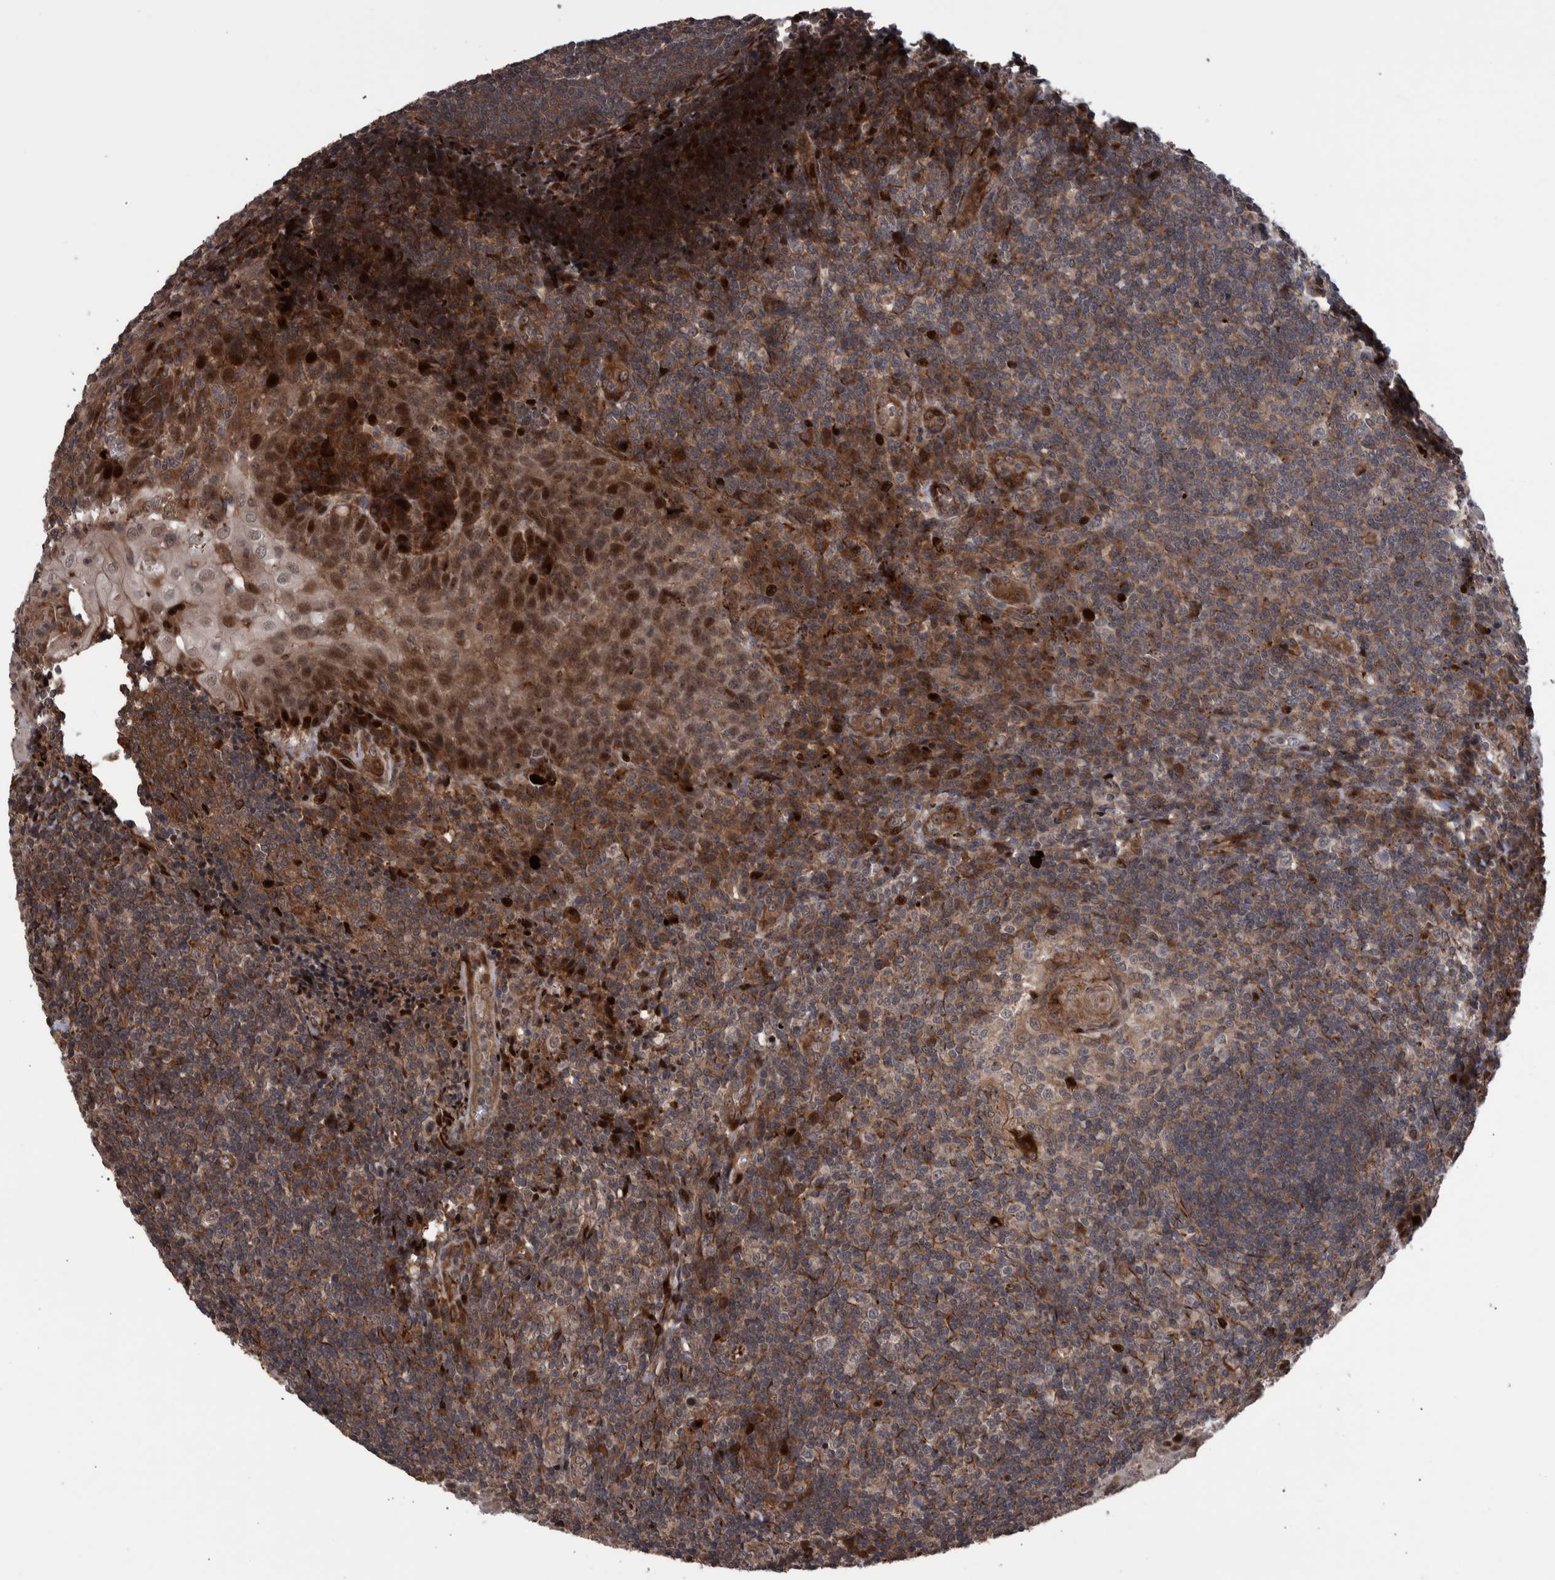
{"staining": {"intensity": "moderate", "quantity": ">75%", "location": "cytoplasmic/membranous"}, "tissue": "tonsil", "cell_type": "Germinal center cells", "image_type": "normal", "snomed": [{"axis": "morphology", "description": "Normal tissue, NOS"}, {"axis": "topography", "description": "Tonsil"}], "caption": "This photomicrograph demonstrates normal tonsil stained with immunohistochemistry to label a protein in brown. The cytoplasmic/membranous of germinal center cells show moderate positivity for the protein. Nuclei are counter-stained blue.", "gene": "SHISA6", "patient": {"sex": "male", "age": 37}}